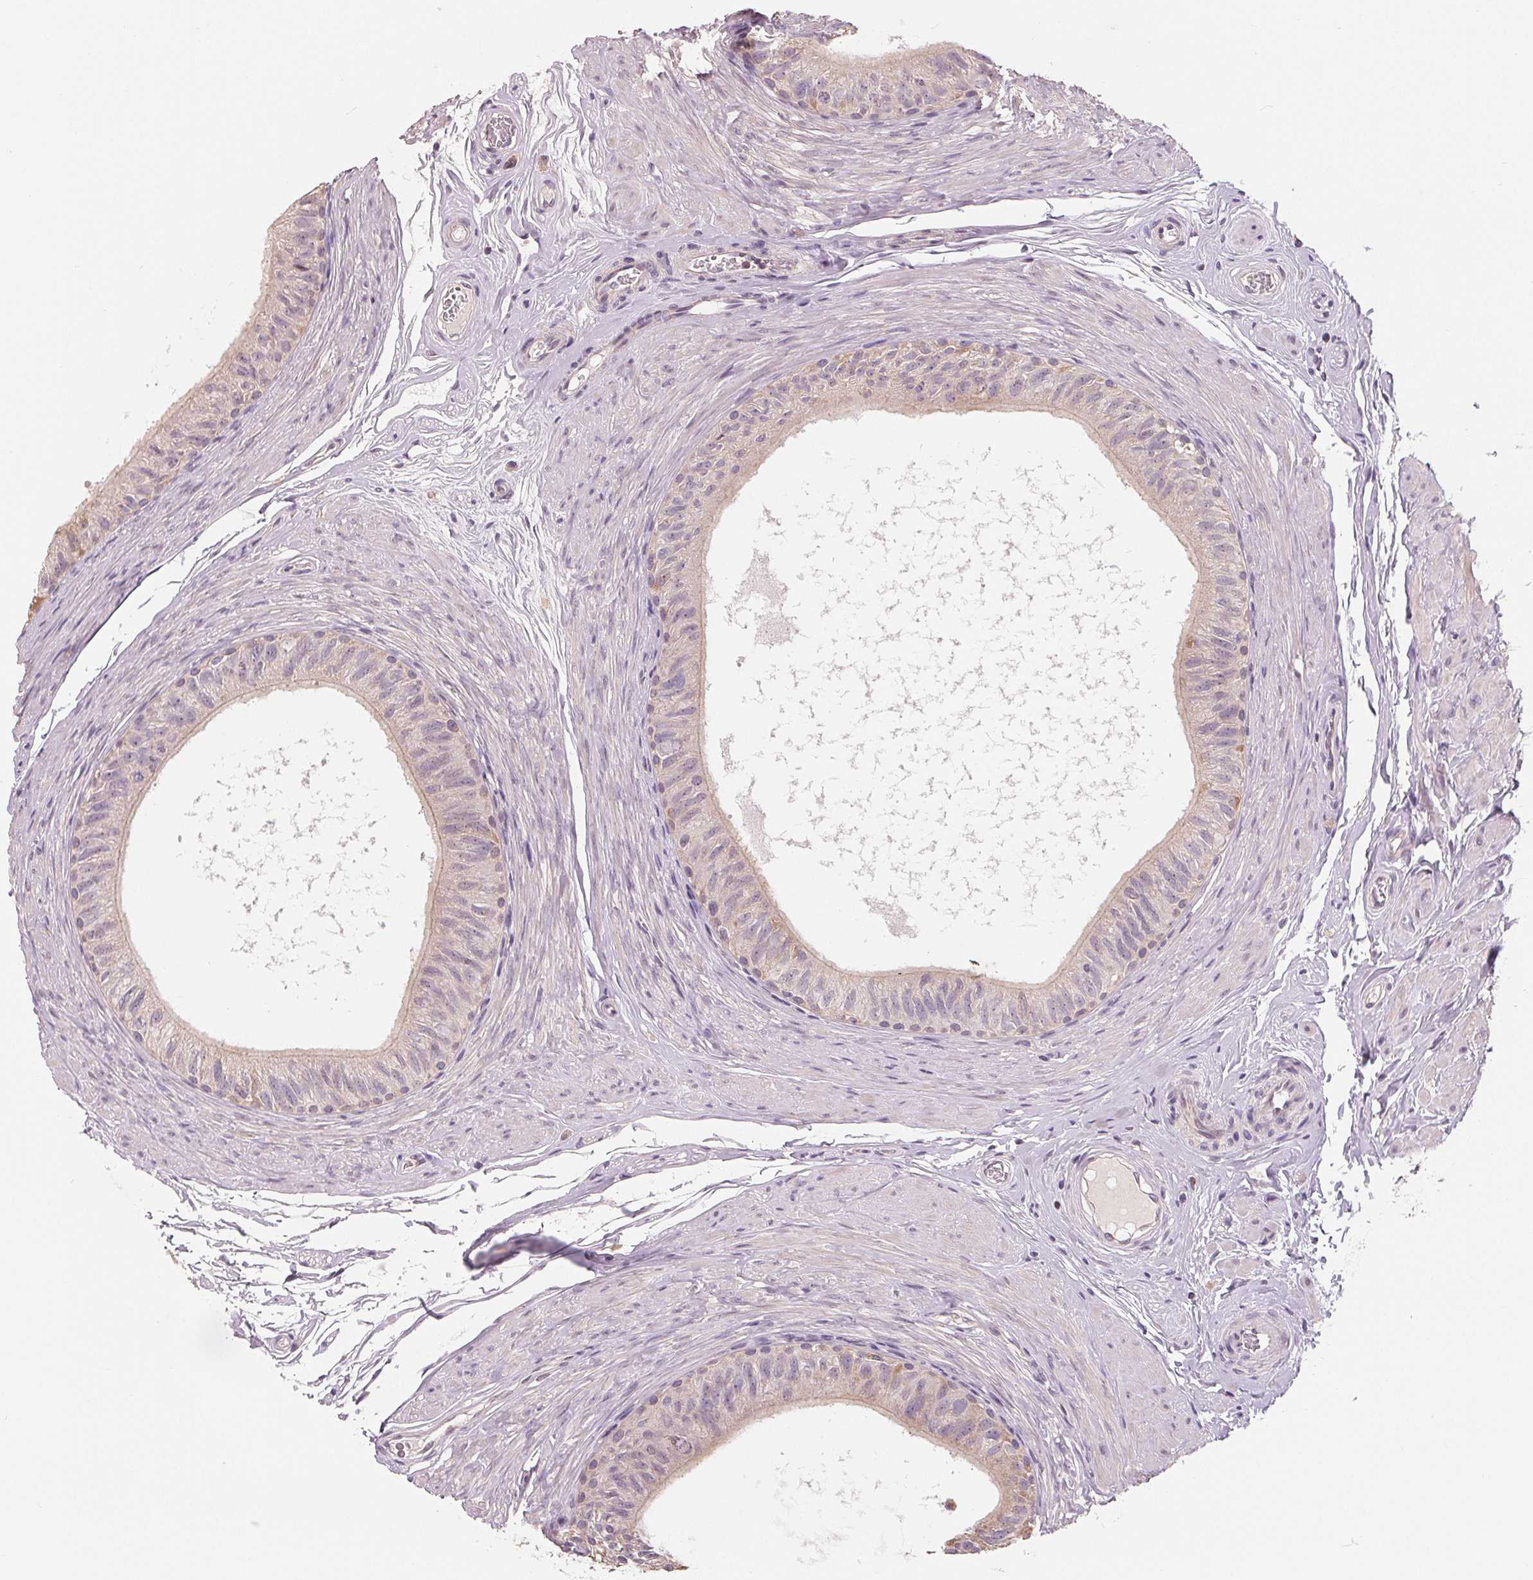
{"staining": {"intensity": "weak", "quantity": "25%-75%", "location": "cytoplasmic/membranous"}, "tissue": "epididymis", "cell_type": "Glandular cells", "image_type": "normal", "snomed": [{"axis": "morphology", "description": "Normal tissue, NOS"}, {"axis": "topography", "description": "Epididymis"}], "caption": "Immunohistochemical staining of benign human epididymis demonstrates 25%-75% levels of weak cytoplasmic/membranous protein staining in approximately 25%-75% of glandular cells.", "gene": "AQP8", "patient": {"sex": "male", "age": 36}}